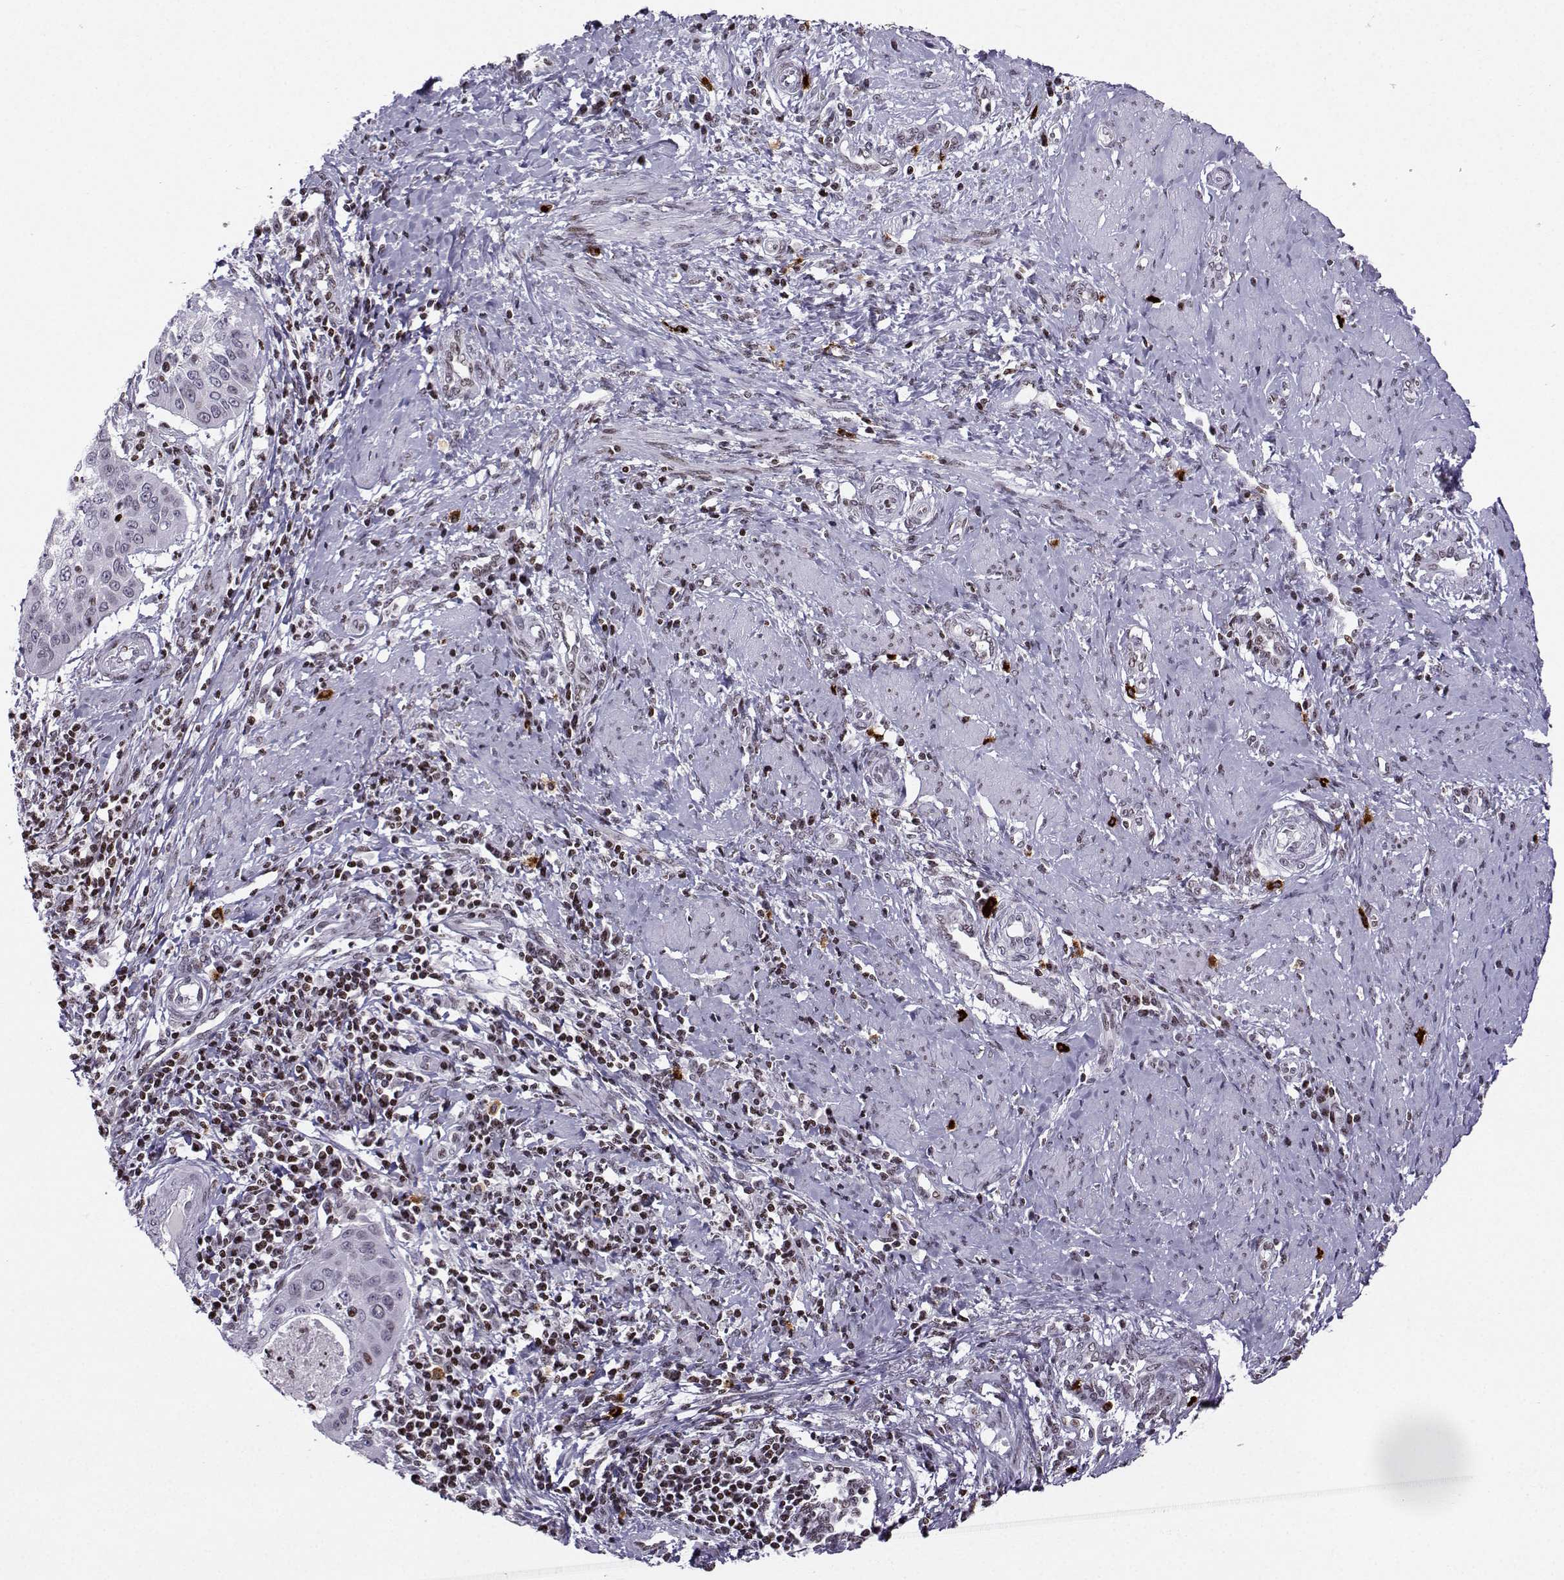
{"staining": {"intensity": "negative", "quantity": "none", "location": "none"}, "tissue": "cervical cancer", "cell_type": "Tumor cells", "image_type": "cancer", "snomed": [{"axis": "morphology", "description": "Squamous cell carcinoma, NOS"}, {"axis": "topography", "description": "Cervix"}], "caption": "Tumor cells show no significant expression in squamous cell carcinoma (cervical).", "gene": "ZNF19", "patient": {"sex": "female", "age": 39}}